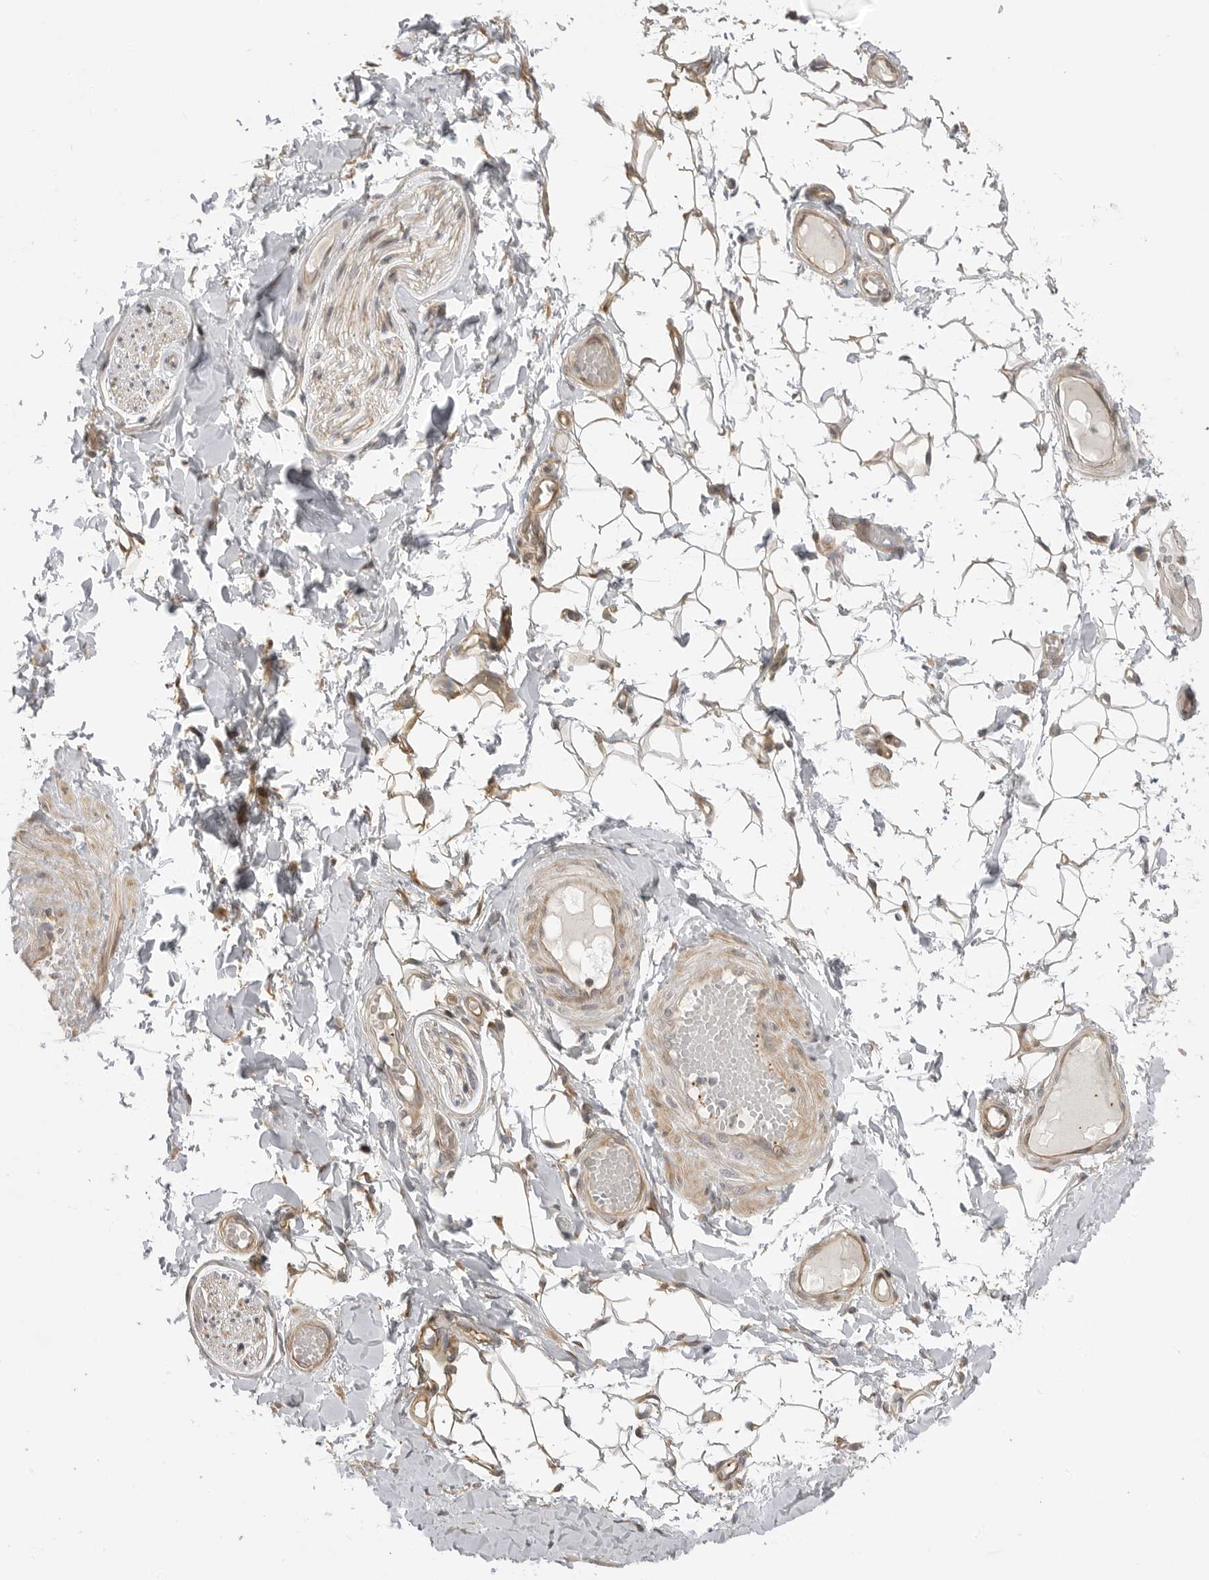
{"staining": {"intensity": "negative", "quantity": "none", "location": "none"}, "tissue": "adipose tissue", "cell_type": "Adipocytes", "image_type": "normal", "snomed": [{"axis": "morphology", "description": "Normal tissue, NOS"}, {"axis": "topography", "description": "Adipose tissue"}, {"axis": "topography", "description": "Vascular tissue"}, {"axis": "topography", "description": "Peripheral nerve tissue"}], "caption": "A high-resolution image shows immunohistochemistry (IHC) staining of benign adipose tissue, which reveals no significant staining in adipocytes. (Brightfield microscopy of DAB immunohistochemistry (IHC) at high magnification).", "gene": "GGT6", "patient": {"sex": "male", "age": 25}}